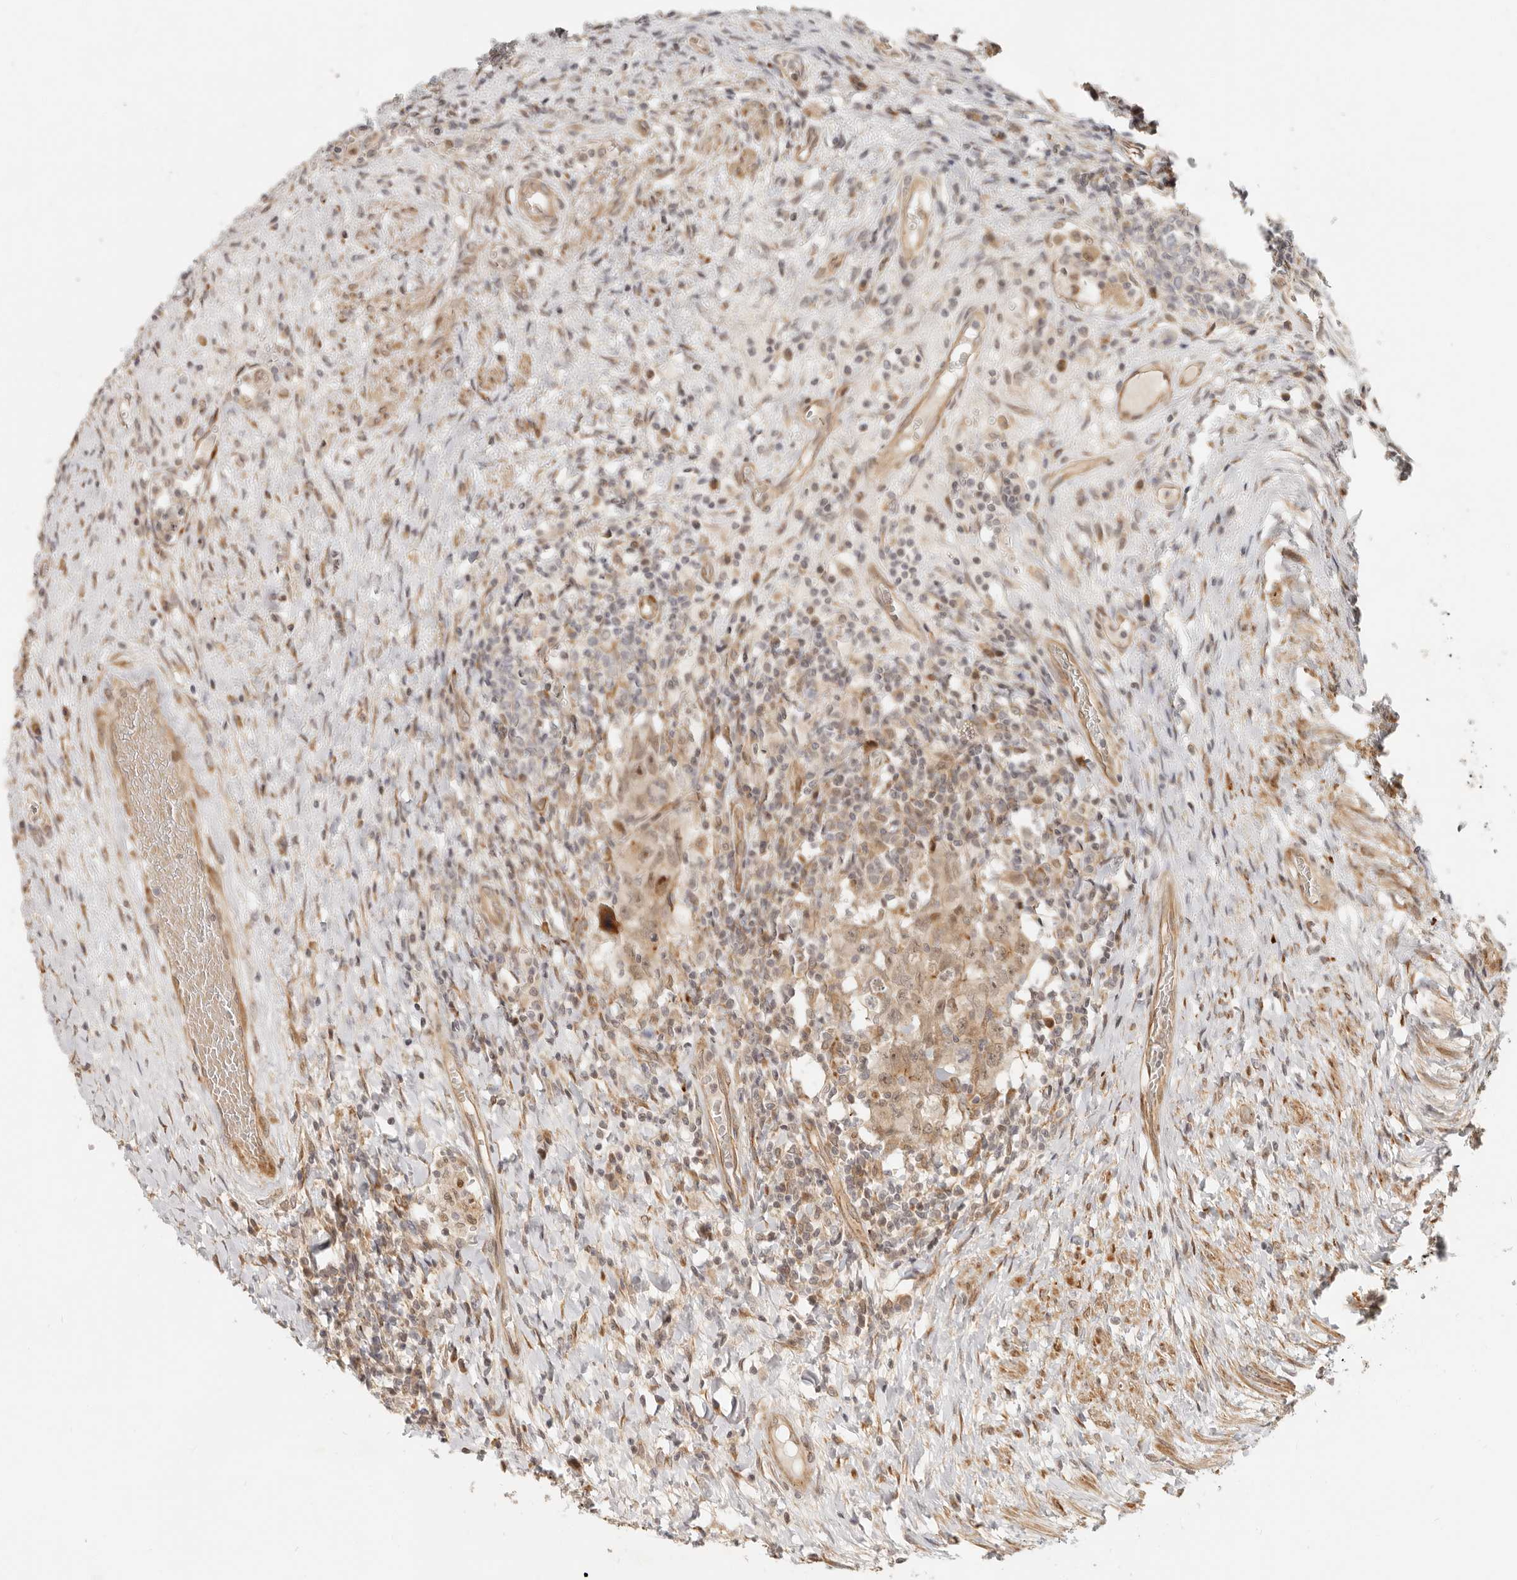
{"staining": {"intensity": "weak", "quantity": "25%-75%", "location": "cytoplasmic/membranous,nuclear"}, "tissue": "testis cancer", "cell_type": "Tumor cells", "image_type": "cancer", "snomed": [{"axis": "morphology", "description": "Carcinoma, Embryonal, NOS"}, {"axis": "topography", "description": "Testis"}], "caption": "This is a photomicrograph of immunohistochemistry staining of testis embryonal carcinoma, which shows weak expression in the cytoplasmic/membranous and nuclear of tumor cells.", "gene": "TUFT1", "patient": {"sex": "male", "age": 26}}